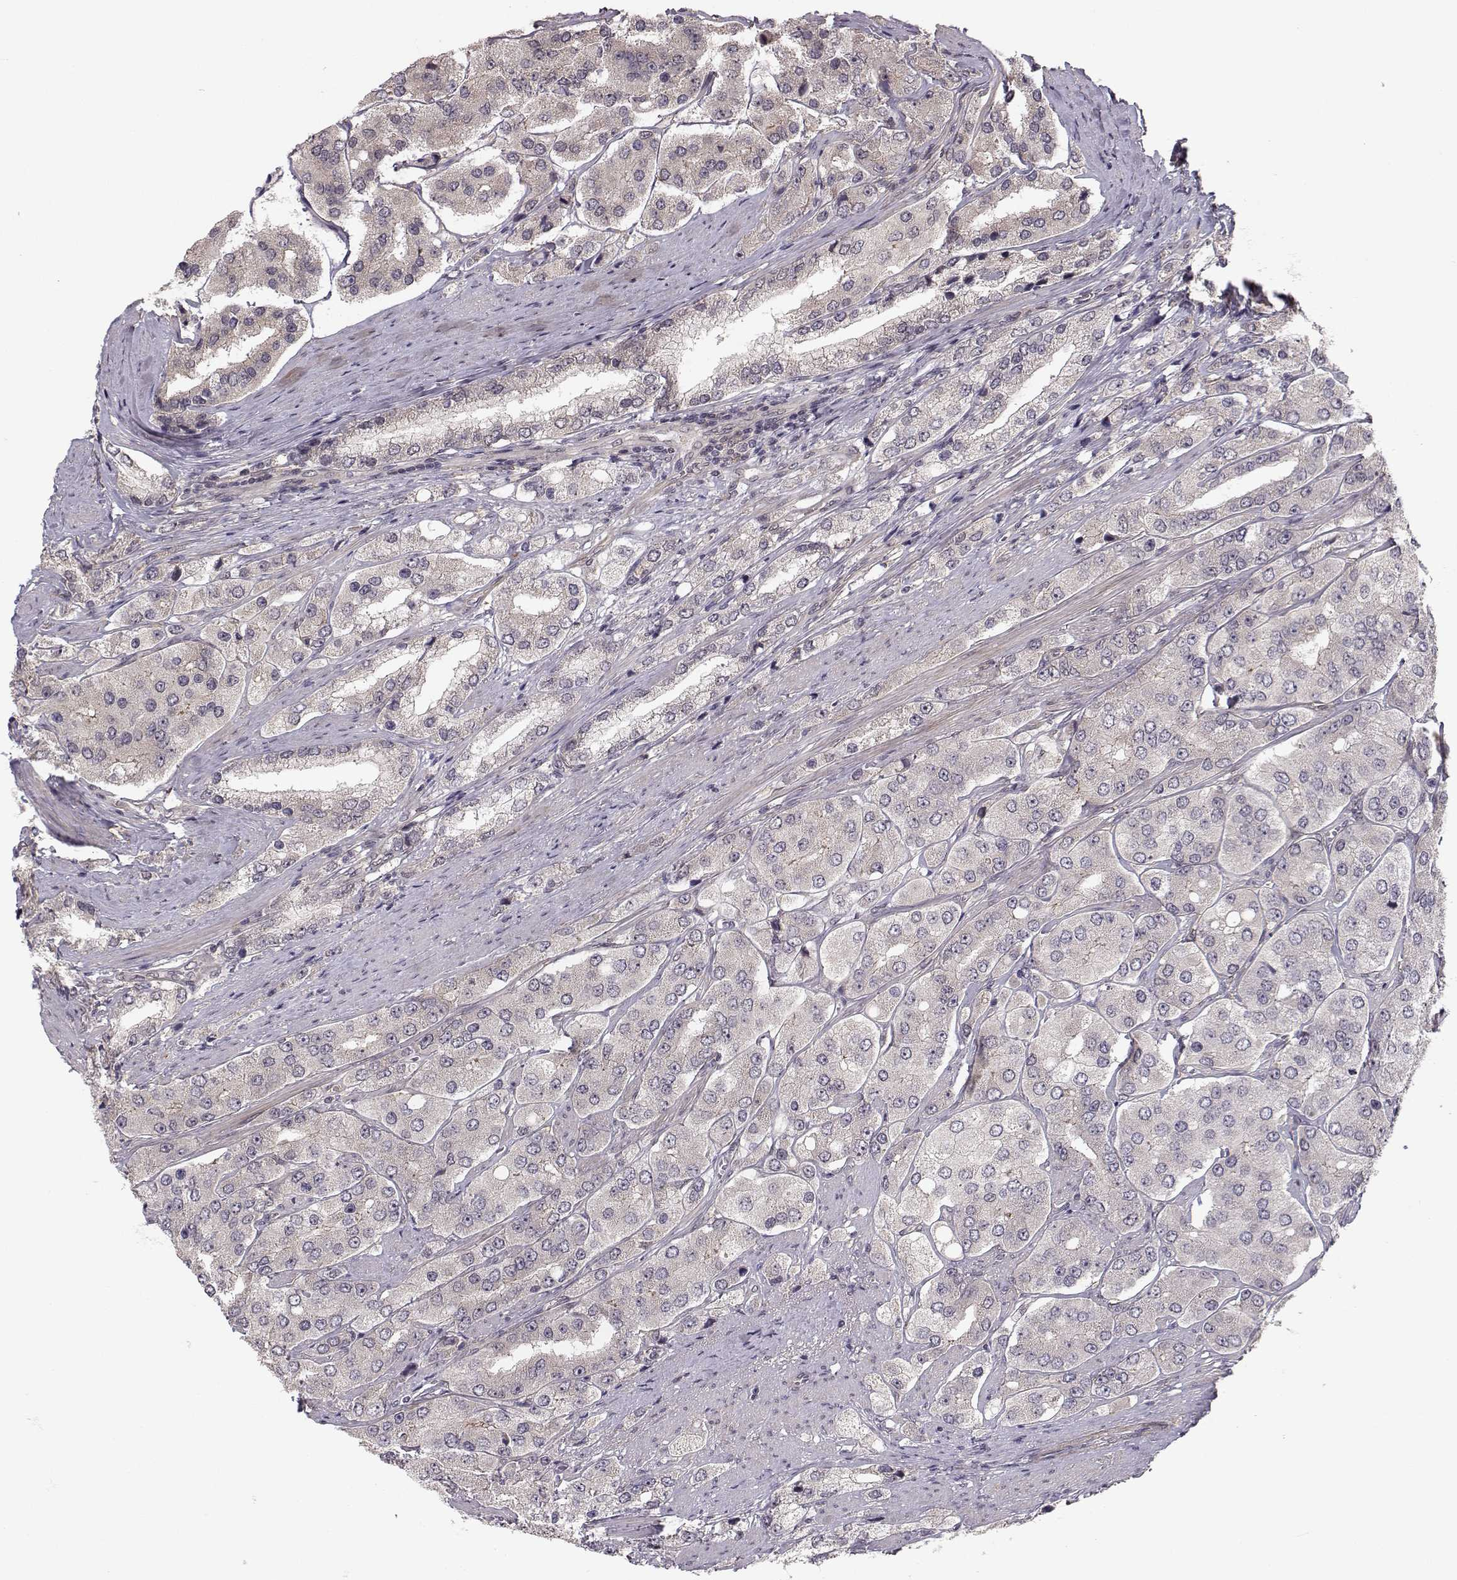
{"staining": {"intensity": "moderate", "quantity": "<25%", "location": "cytoplasmic/membranous"}, "tissue": "prostate cancer", "cell_type": "Tumor cells", "image_type": "cancer", "snomed": [{"axis": "morphology", "description": "Adenocarcinoma, Low grade"}, {"axis": "topography", "description": "Prostate"}], "caption": "High-magnification brightfield microscopy of prostate cancer stained with DAB (brown) and counterstained with hematoxylin (blue). tumor cells exhibit moderate cytoplasmic/membranous staining is seen in approximately<25% of cells.", "gene": "PLEKHG3", "patient": {"sex": "male", "age": 69}}